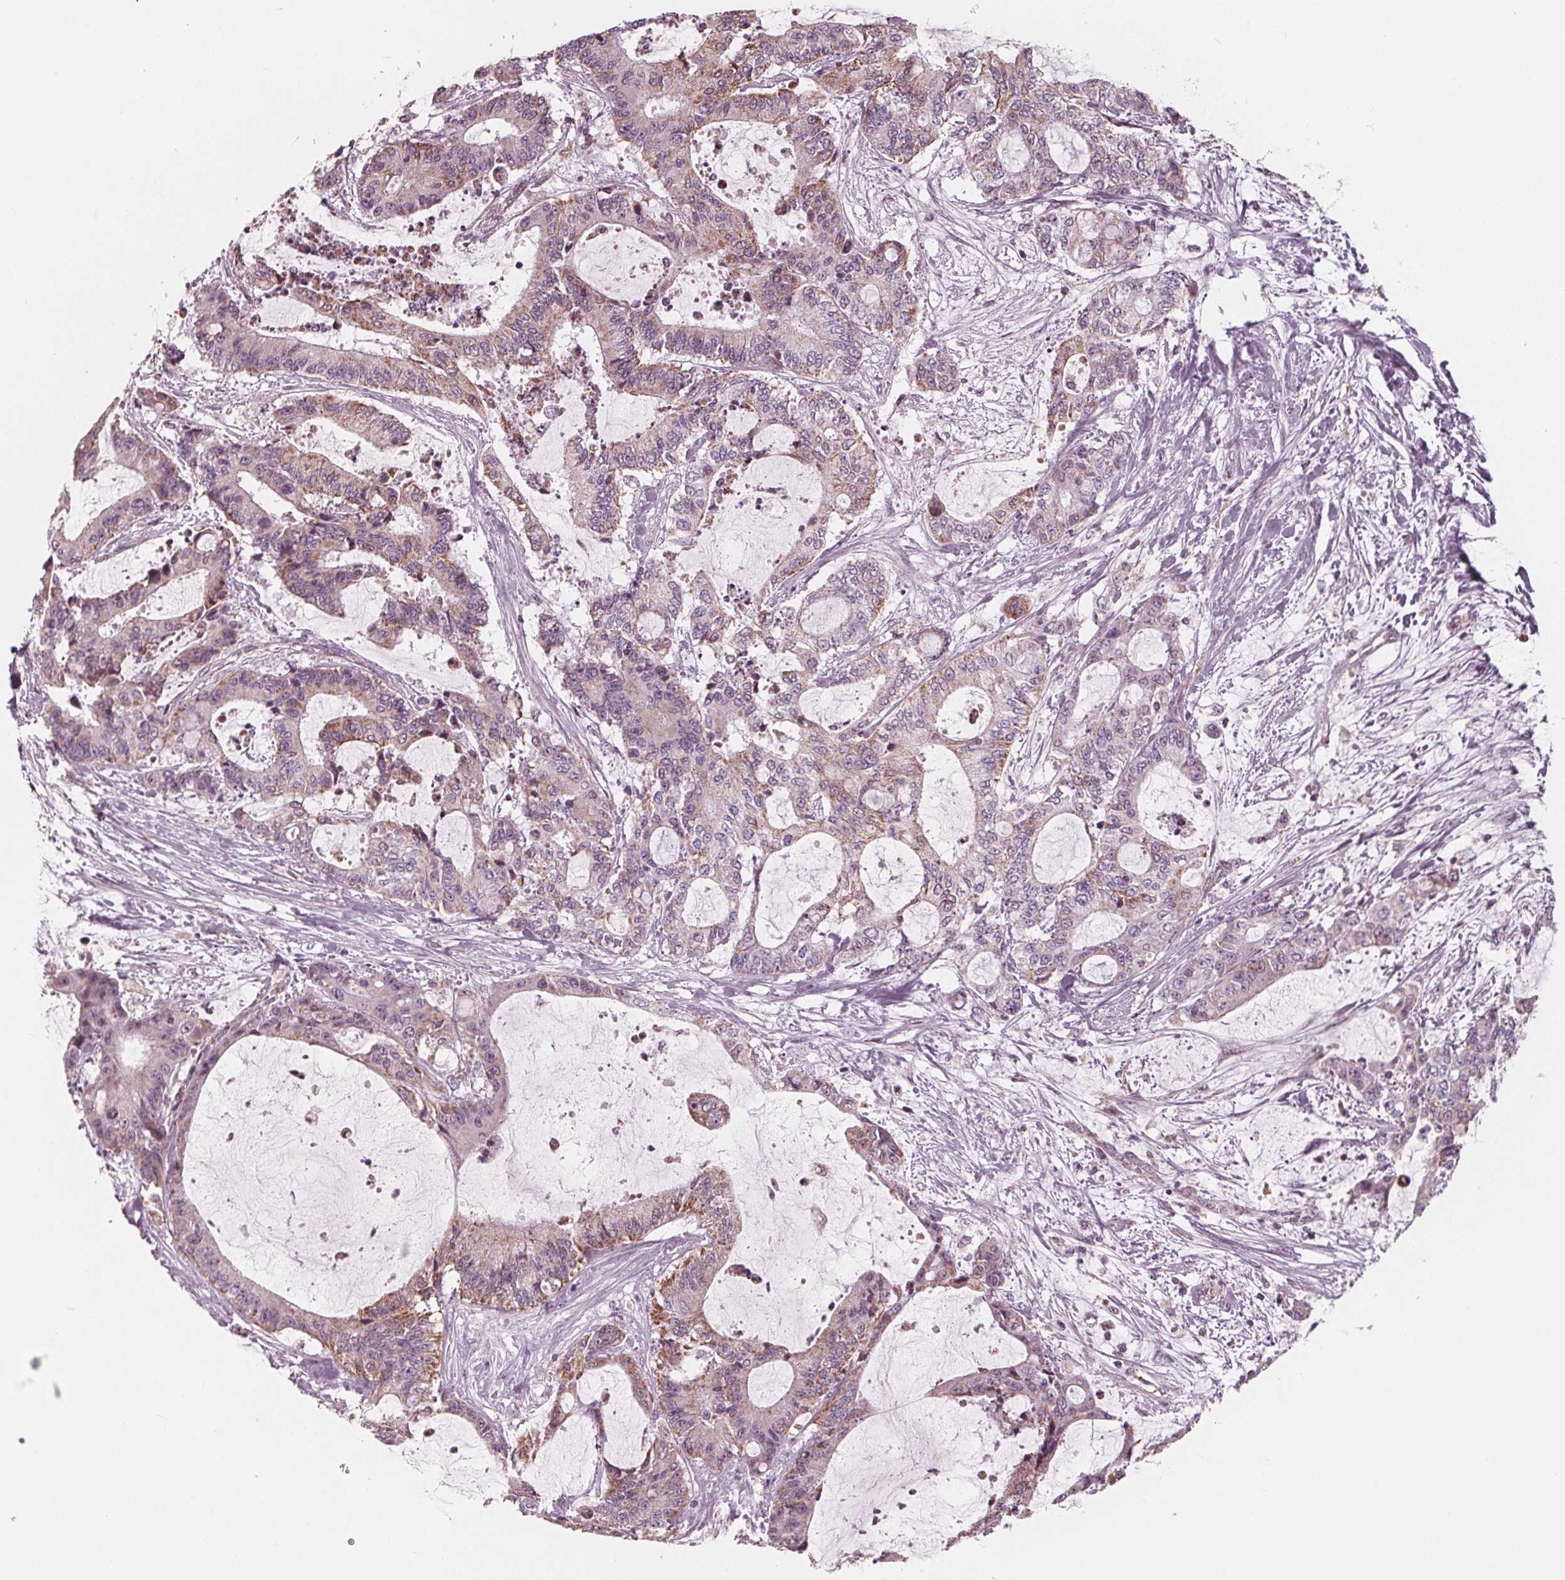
{"staining": {"intensity": "moderate", "quantity": "<25%", "location": "cytoplasmic/membranous"}, "tissue": "liver cancer", "cell_type": "Tumor cells", "image_type": "cancer", "snomed": [{"axis": "morphology", "description": "Cholangiocarcinoma"}, {"axis": "topography", "description": "Liver"}], "caption": "This is a micrograph of IHC staining of liver cancer, which shows moderate staining in the cytoplasmic/membranous of tumor cells.", "gene": "DCAF4L2", "patient": {"sex": "female", "age": 73}}